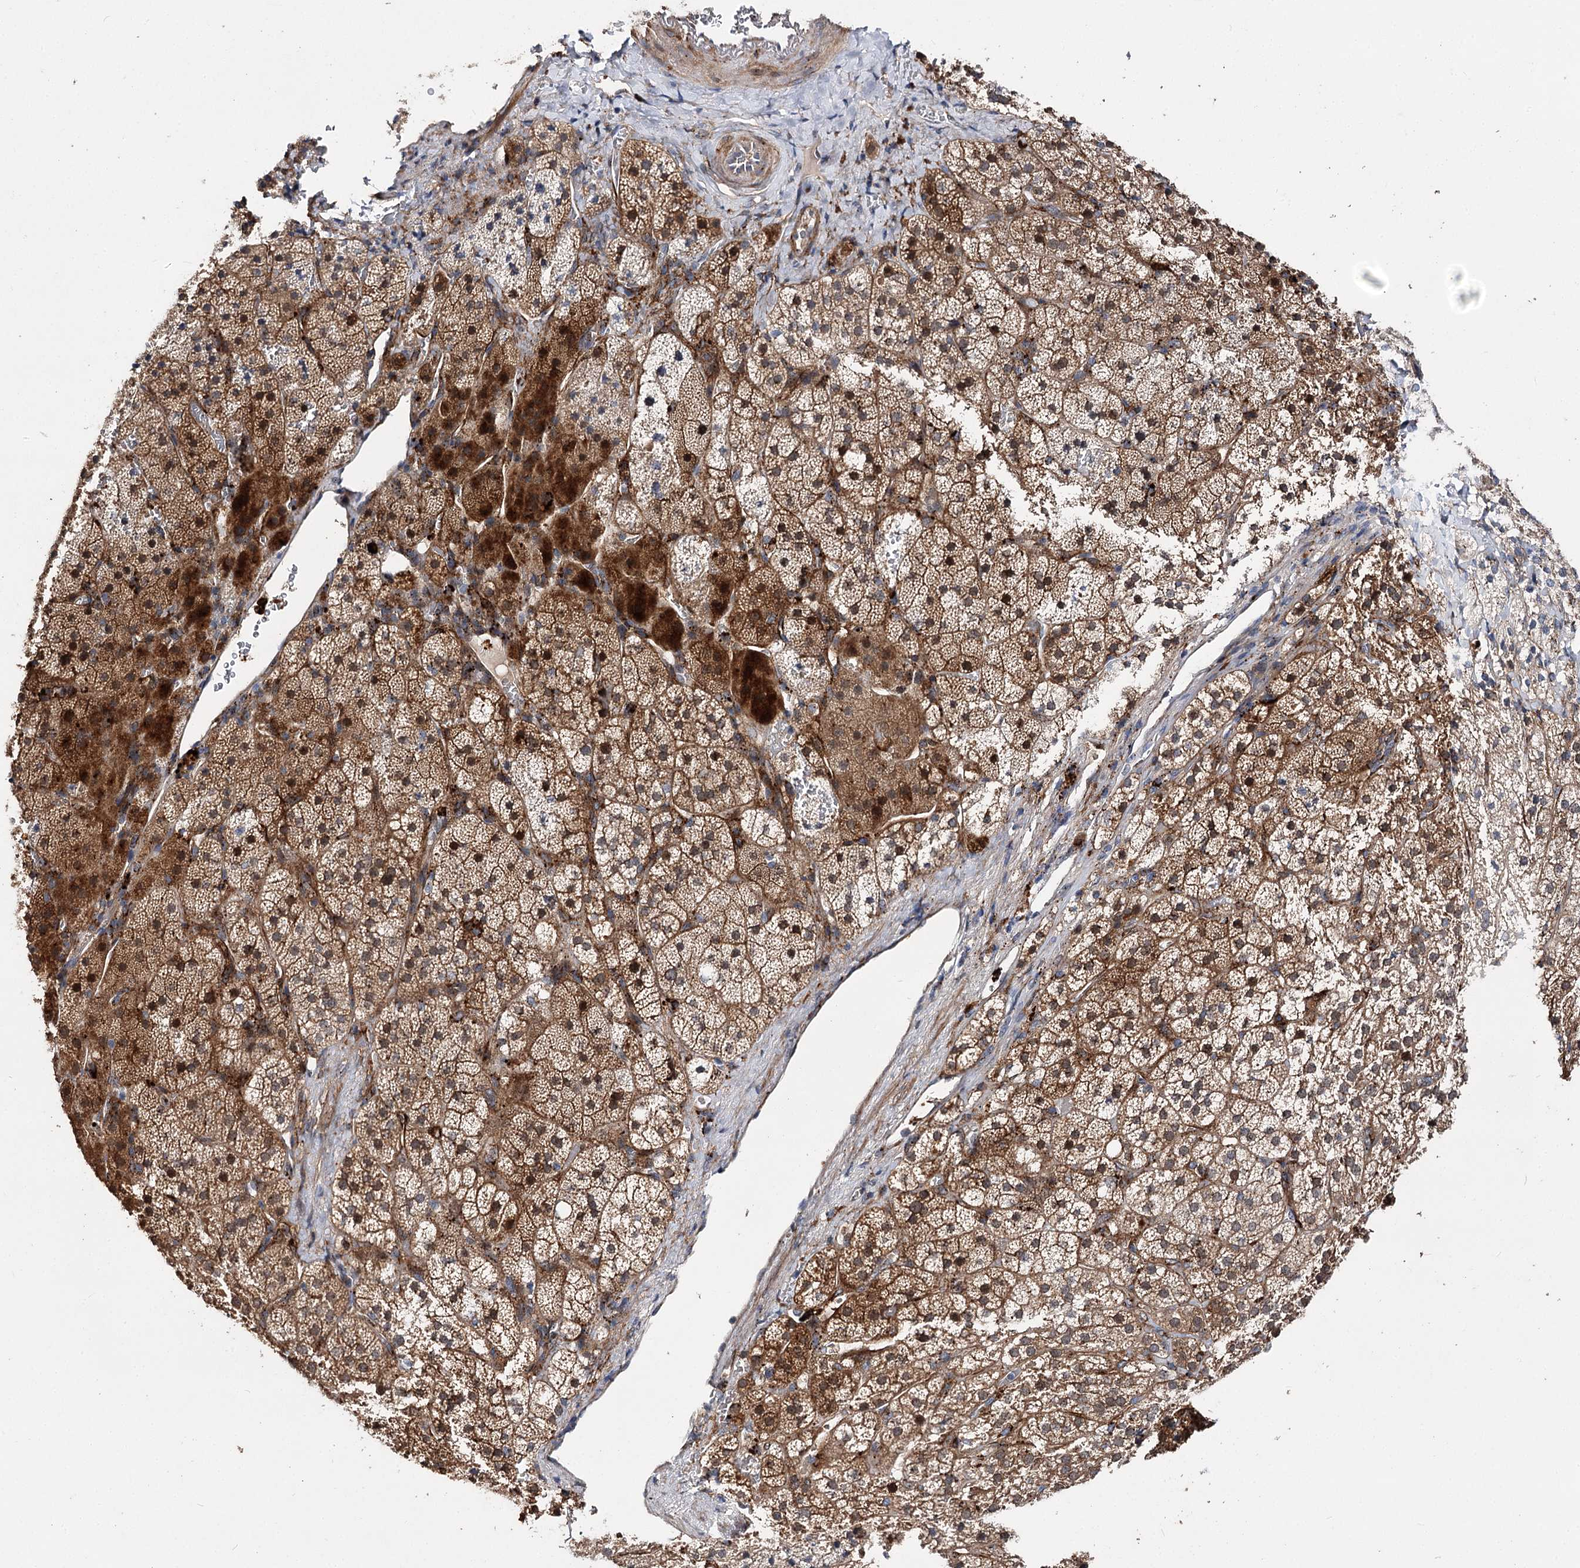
{"staining": {"intensity": "strong", "quantity": "25%-75%", "location": "cytoplasmic/membranous"}, "tissue": "adrenal gland", "cell_type": "Glandular cells", "image_type": "normal", "snomed": [{"axis": "morphology", "description": "Normal tissue, NOS"}, {"axis": "topography", "description": "Adrenal gland"}], "caption": "Immunohistochemical staining of unremarkable adrenal gland shows 25%-75% levels of strong cytoplasmic/membranous protein staining in approximately 25%-75% of glandular cells.", "gene": "MINDY3", "patient": {"sex": "female", "age": 44}}